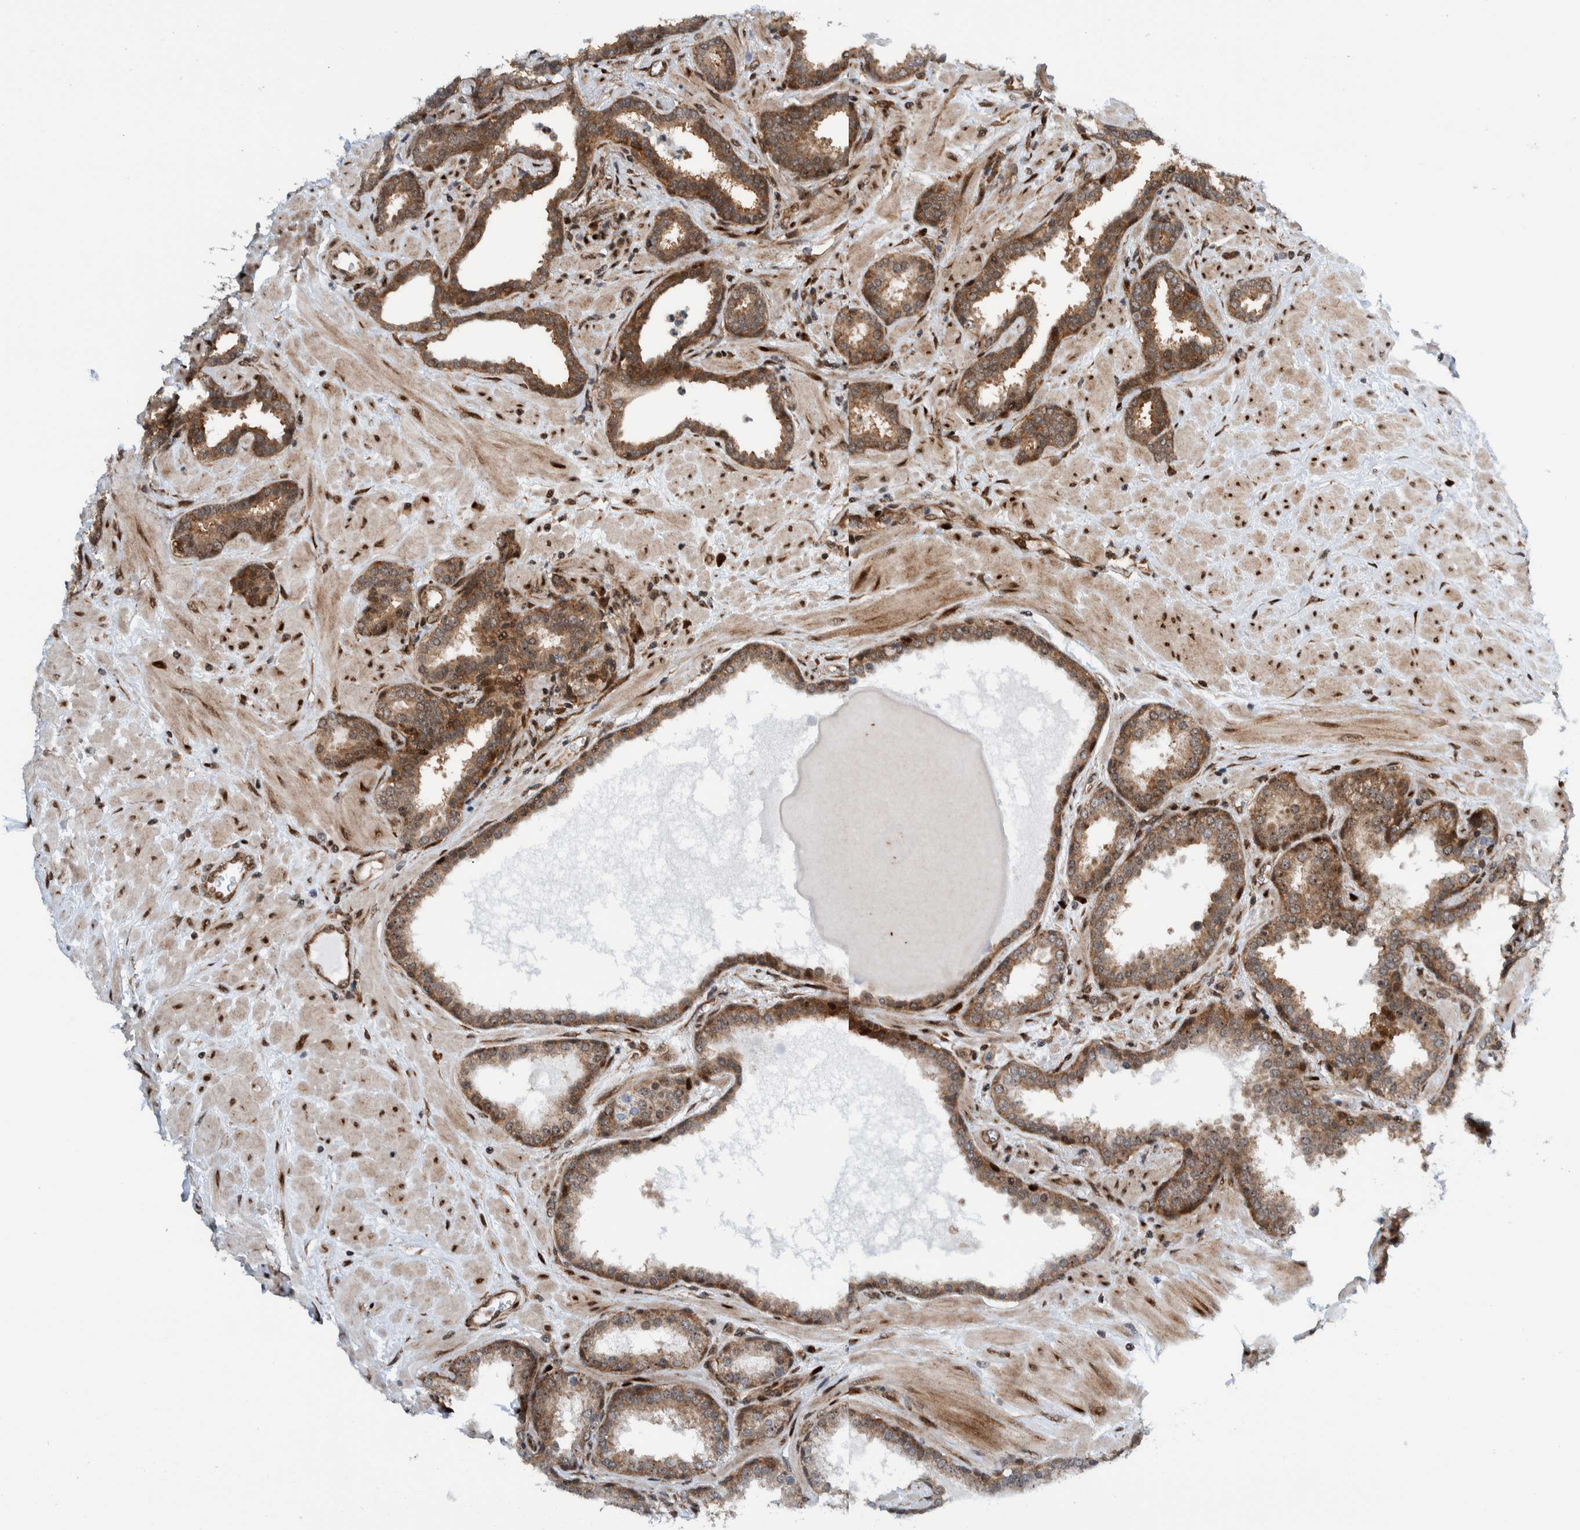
{"staining": {"intensity": "moderate", "quantity": ">75%", "location": "cytoplasmic/membranous,nuclear"}, "tissue": "prostate", "cell_type": "Glandular cells", "image_type": "normal", "snomed": [{"axis": "morphology", "description": "Normal tissue, NOS"}, {"axis": "topography", "description": "Prostate"}], "caption": "Prostate stained with DAB IHC demonstrates medium levels of moderate cytoplasmic/membranous,nuclear positivity in about >75% of glandular cells. (IHC, brightfield microscopy, high magnification).", "gene": "ZNF366", "patient": {"sex": "male", "age": 51}}